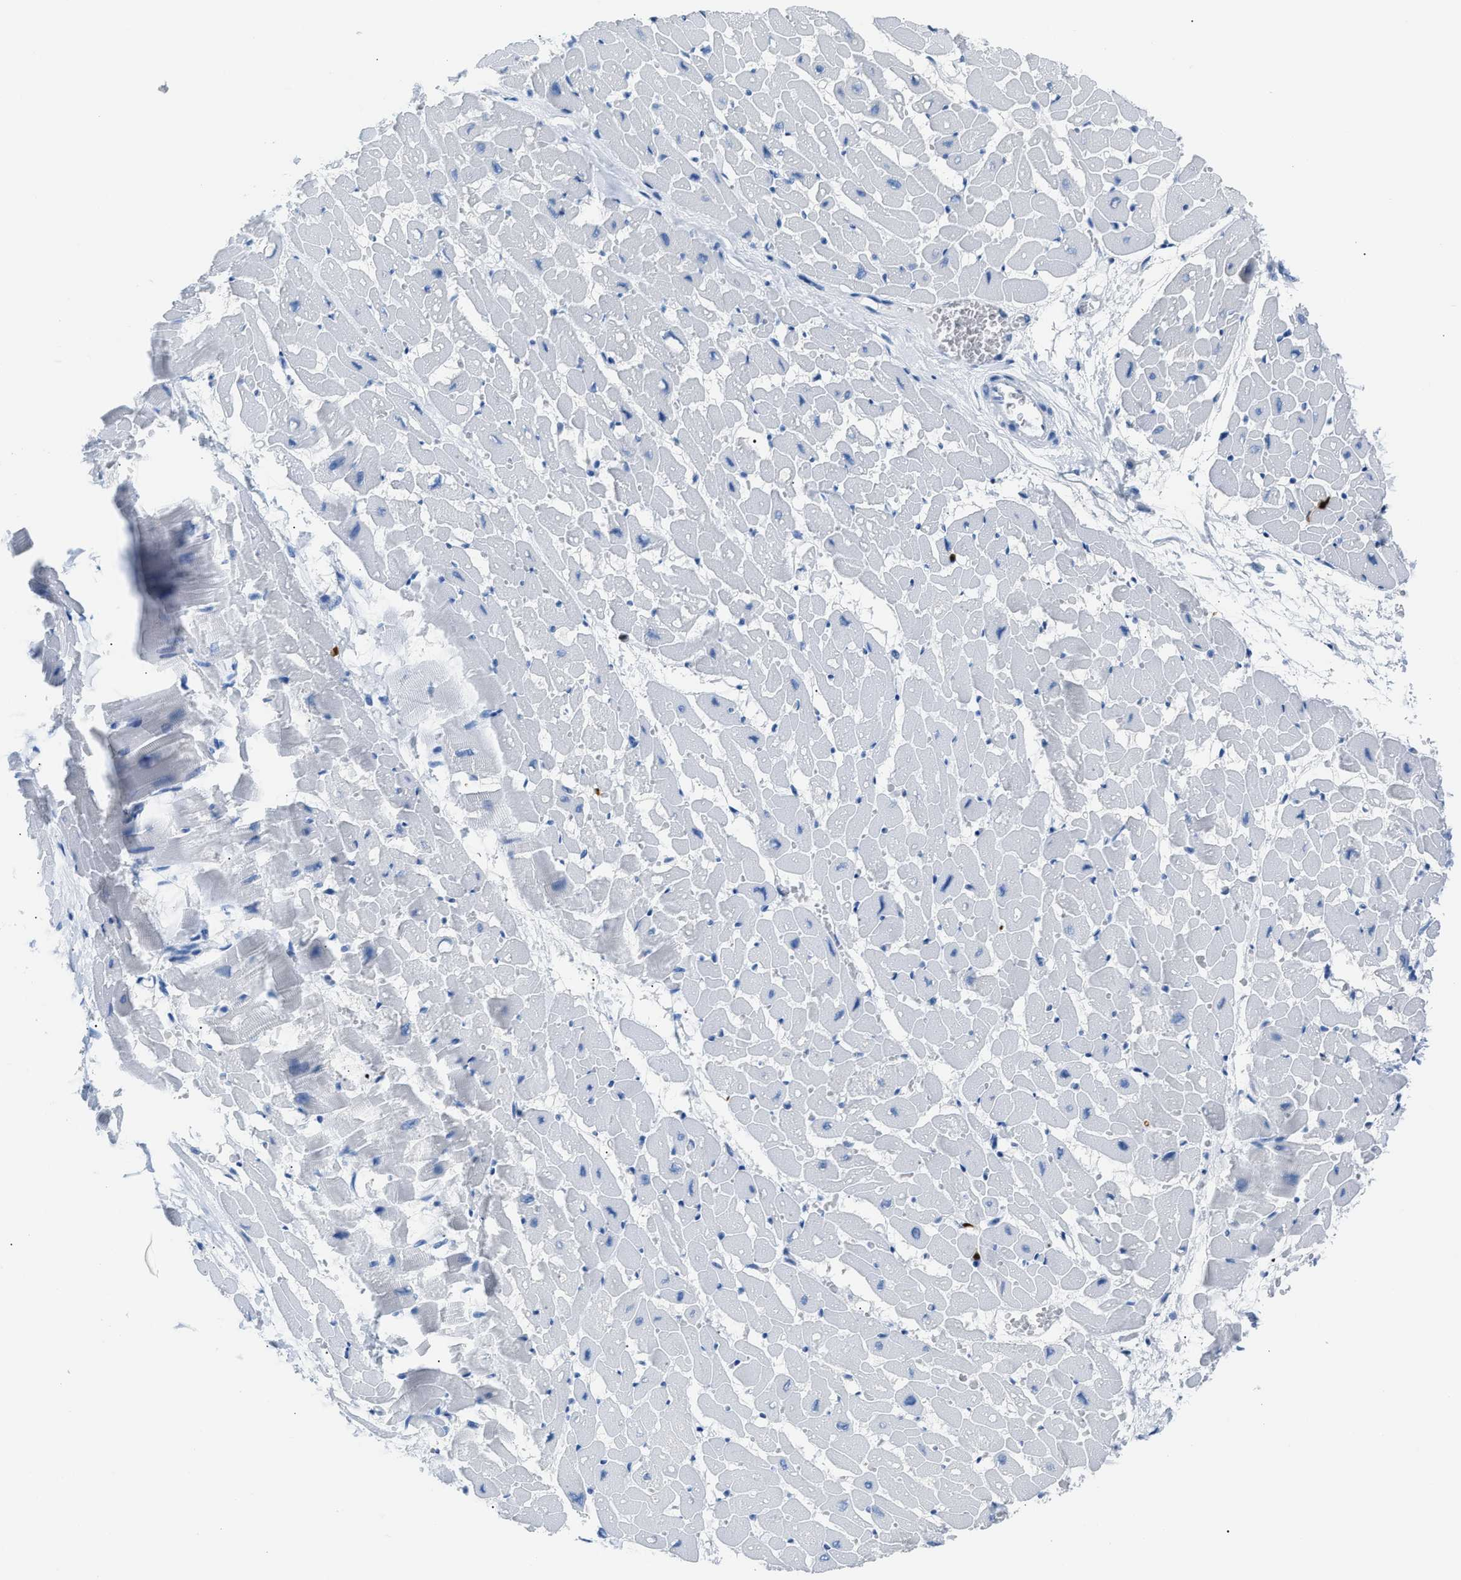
{"staining": {"intensity": "negative", "quantity": "none", "location": "none"}, "tissue": "heart muscle", "cell_type": "Cardiomyocytes", "image_type": "normal", "snomed": [{"axis": "morphology", "description": "Normal tissue, NOS"}, {"axis": "topography", "description": "Heart"}], "caption": "This micrograph is of benign heart muscle stained with immunohistochemistry to label a protein in brown with the nuclei are counter-stained blue. There is no expression in cardiomyocytes. (IHC, brightfield microscopy, high magnification).", "gene": "S100P", "patient": {"sex": "male", "age": 45}}